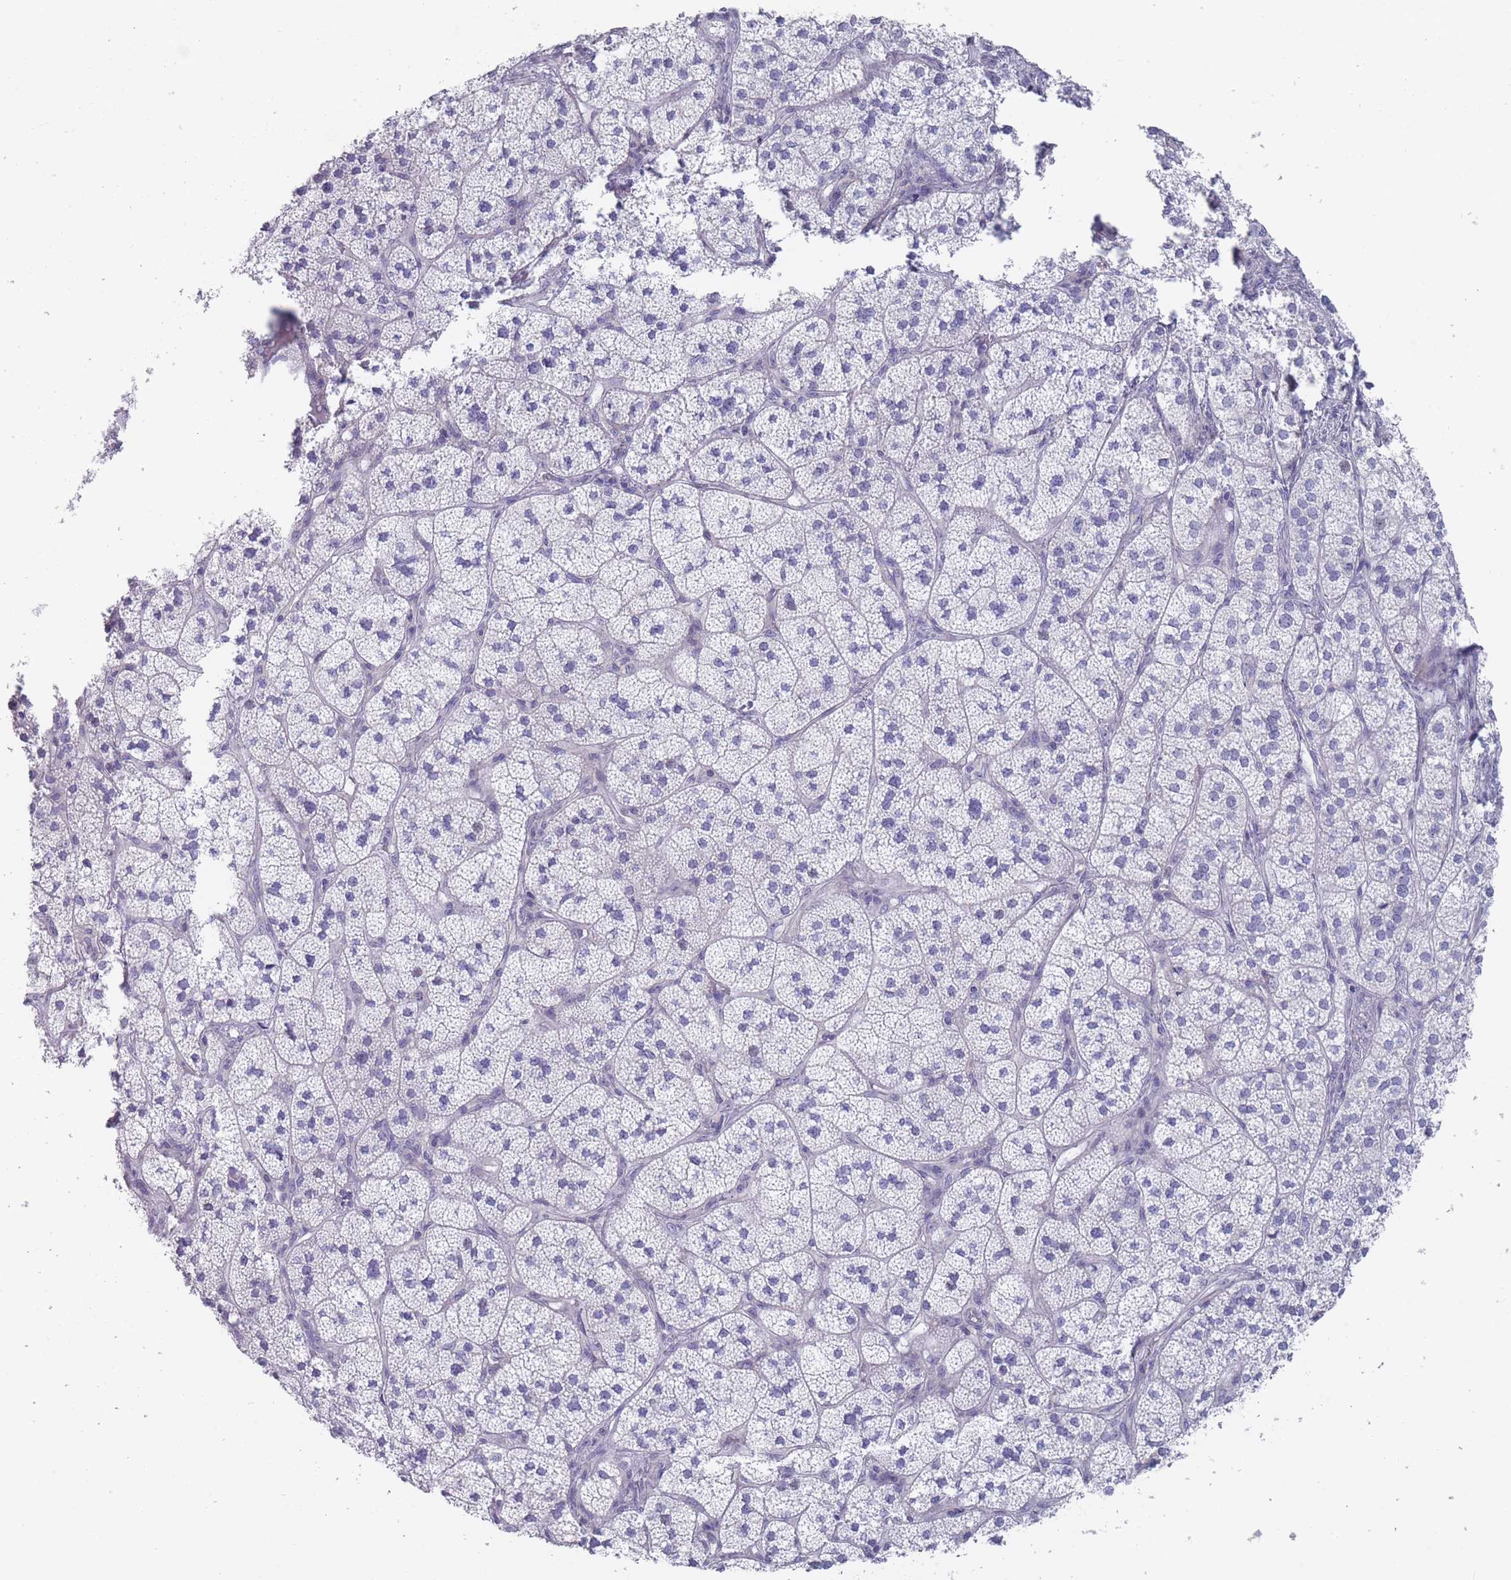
{"staining": {"intensity": "negative", "quantity": "none", "location": "none"}, "tissue": "adrenal gland", "cell_type": "Glandular cells", "image_type": "normal", "snomed": [{"axis": "morphology", "description": "Normal tissue, NOS"}, {"axis": "topography", "description": "Adrenal gland"}], "caption": "DAB immunohistochemical staining of benign human adrenal gland reveals no significant positivity in glandular cells. The staining is performed using DAB brown chromogen with nuclei counter-stained in using hematoxylin.", "gene": "PIGU", "patient": {"sex": "female", "age": 58}}